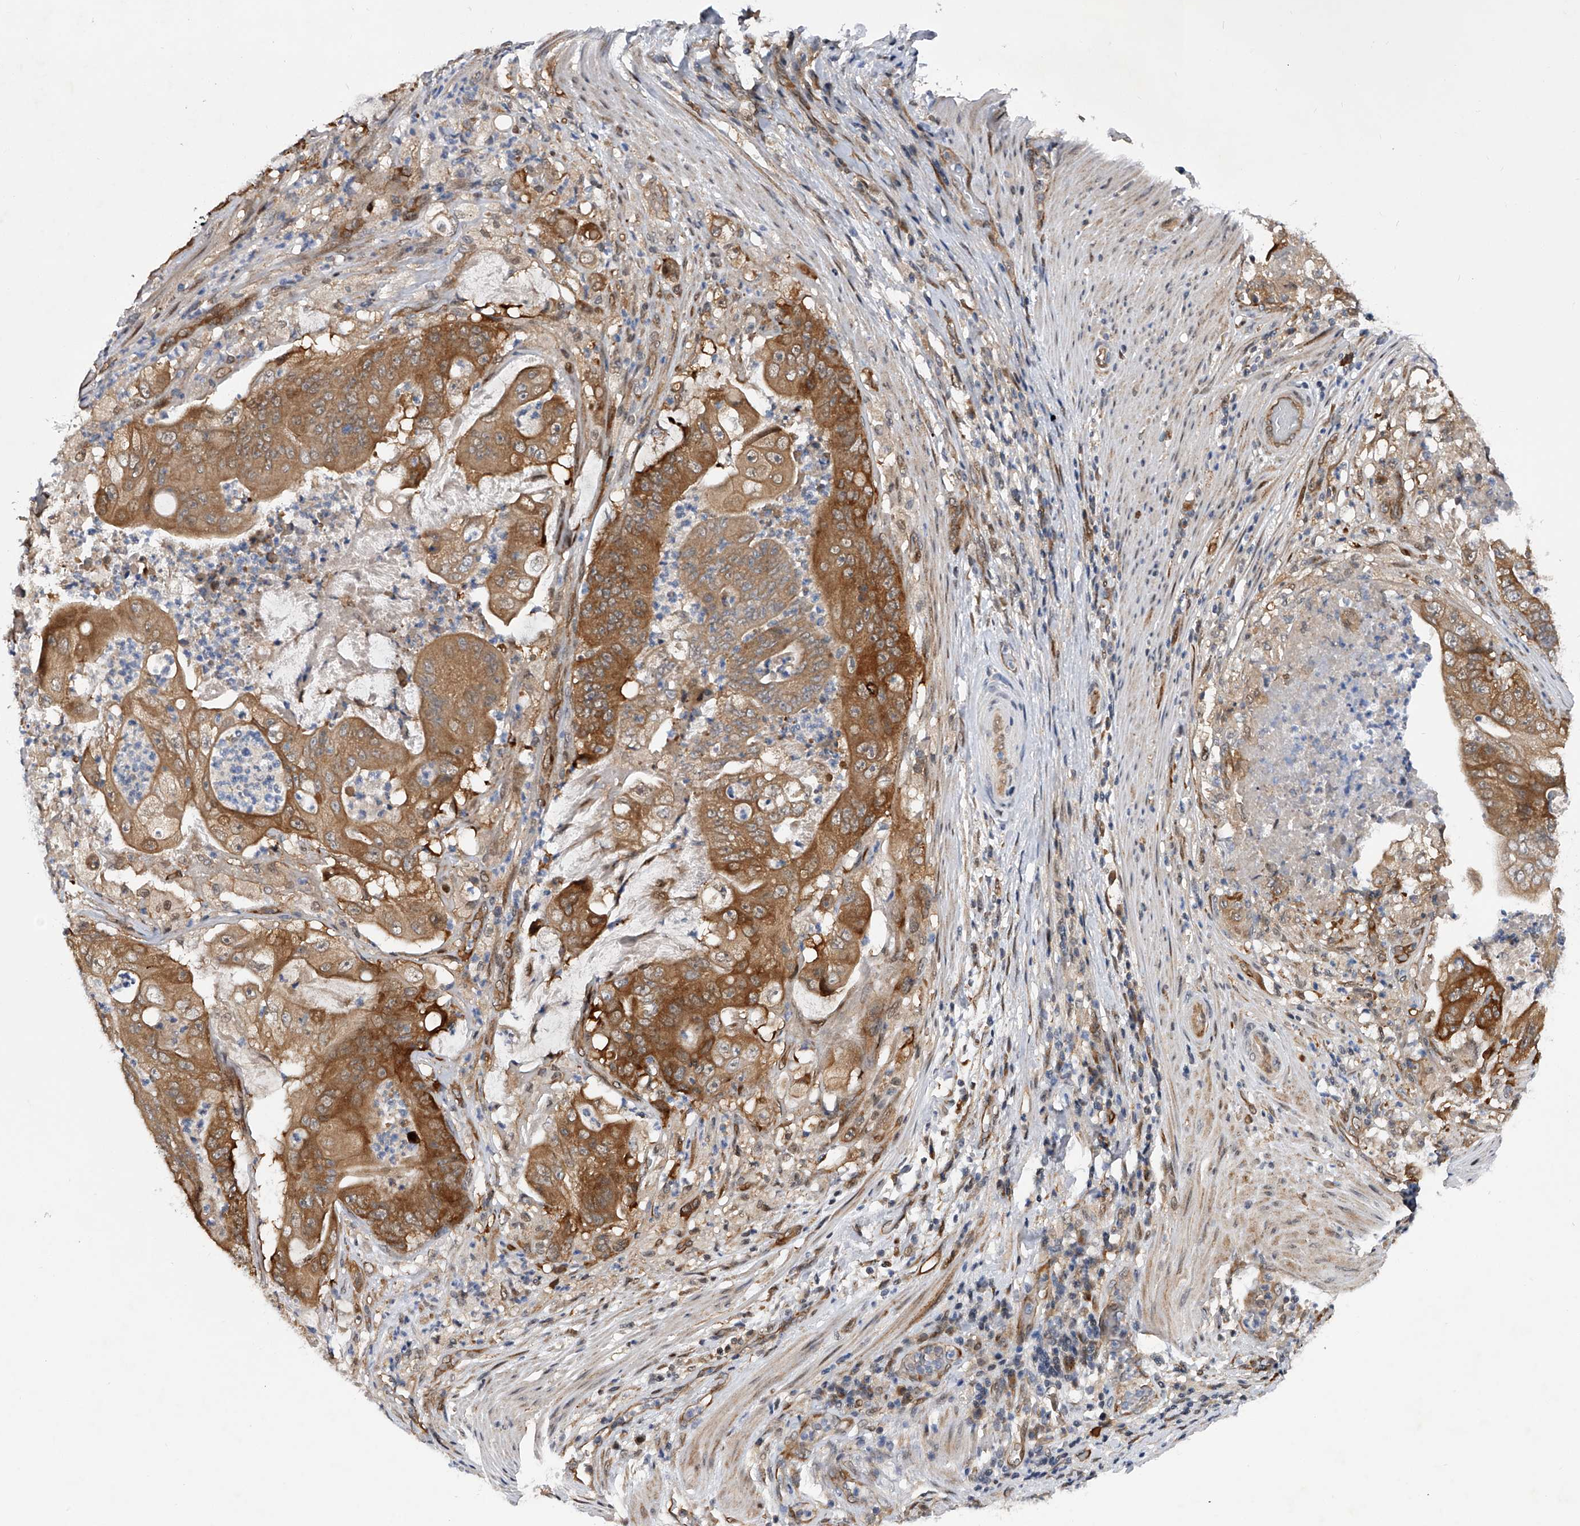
{"staining": {"intensity": "moderate", "quantity": ">75%", "location": "cytoplasmic/membranous"}, "tissue": "stomach cancer", "cell_type": "Tumor cells", "image_type": "cancer", "snomed": [{"axis": "morphology", "description": "Adenocarcinoma, NOS"}, {"axis": "topography", "description": "Stomach"}], "caption": "Immunohistochemical staining of human adenocarcinoma (stomach) shows medium levels of moderate cytoplasmic/membranous positivity in about >75% of tumor cells. (DAB IHC, brown staining for protein, blue staining for nuclei).", "gene": "RWDD2A", "patient": {"sex": "female", "age": 73}}